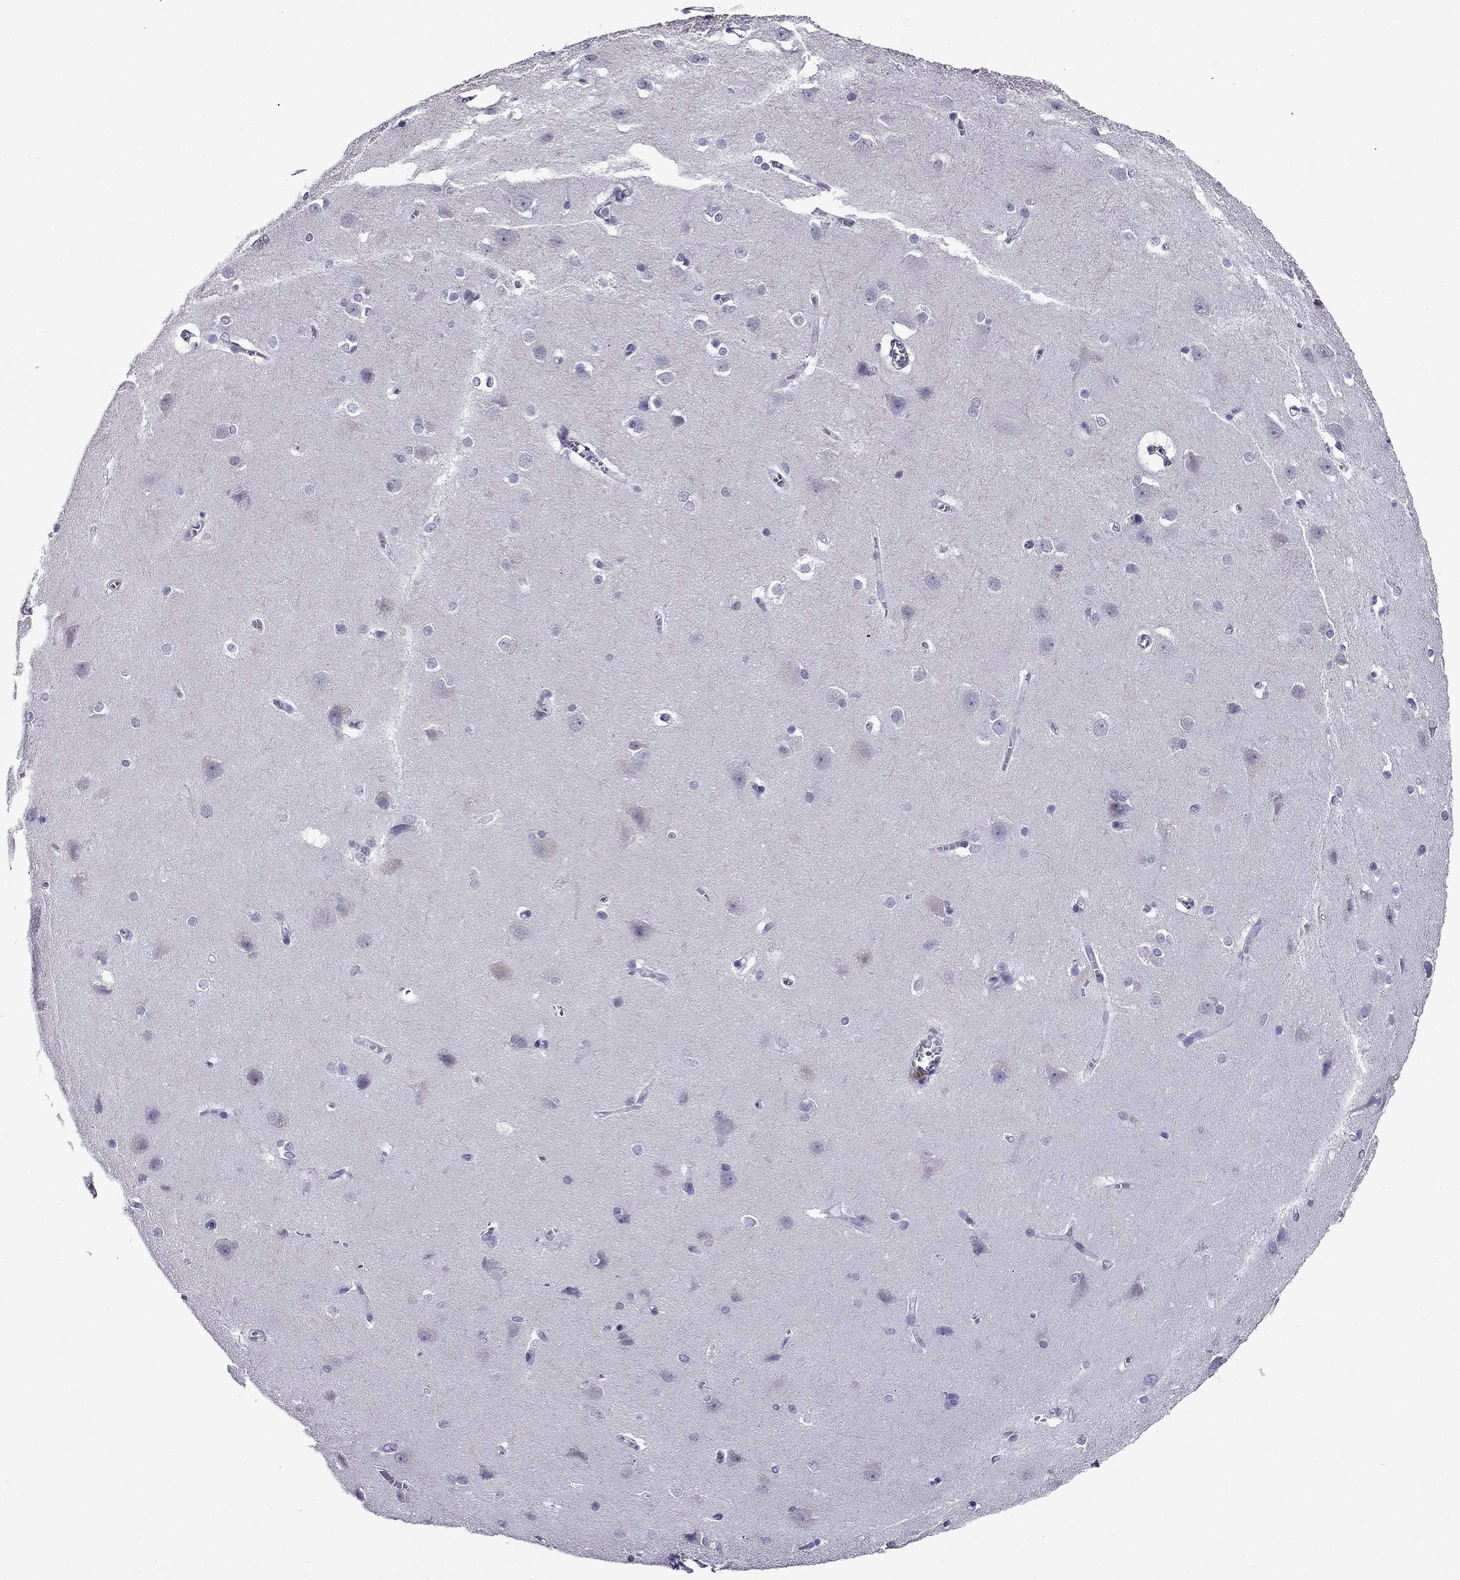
{"staining": {"intensity": "negative", "quantity": "none", "location": "none"}, "tissue": "cerebral cortex", "cell_type": "Endothelial cells", "image_type": "normal", "snomed": [{"axis": "morphology", "description": "Normal tissue, NOS"}, {"axis": "topography", "description": "Cerebral cortex"}], "caption": "IHC micrograph of normal cerebral cortex stained for a protein (brown), which reveals no positivity in endothelial cells. (DAB (3,3'-diaminobenzidine) immunohistochemistry (IHC) visualized using brightfield microscopy, high magnification).", "gene": "ZNF541", "patient": {"sex": "male", "age": 37}}